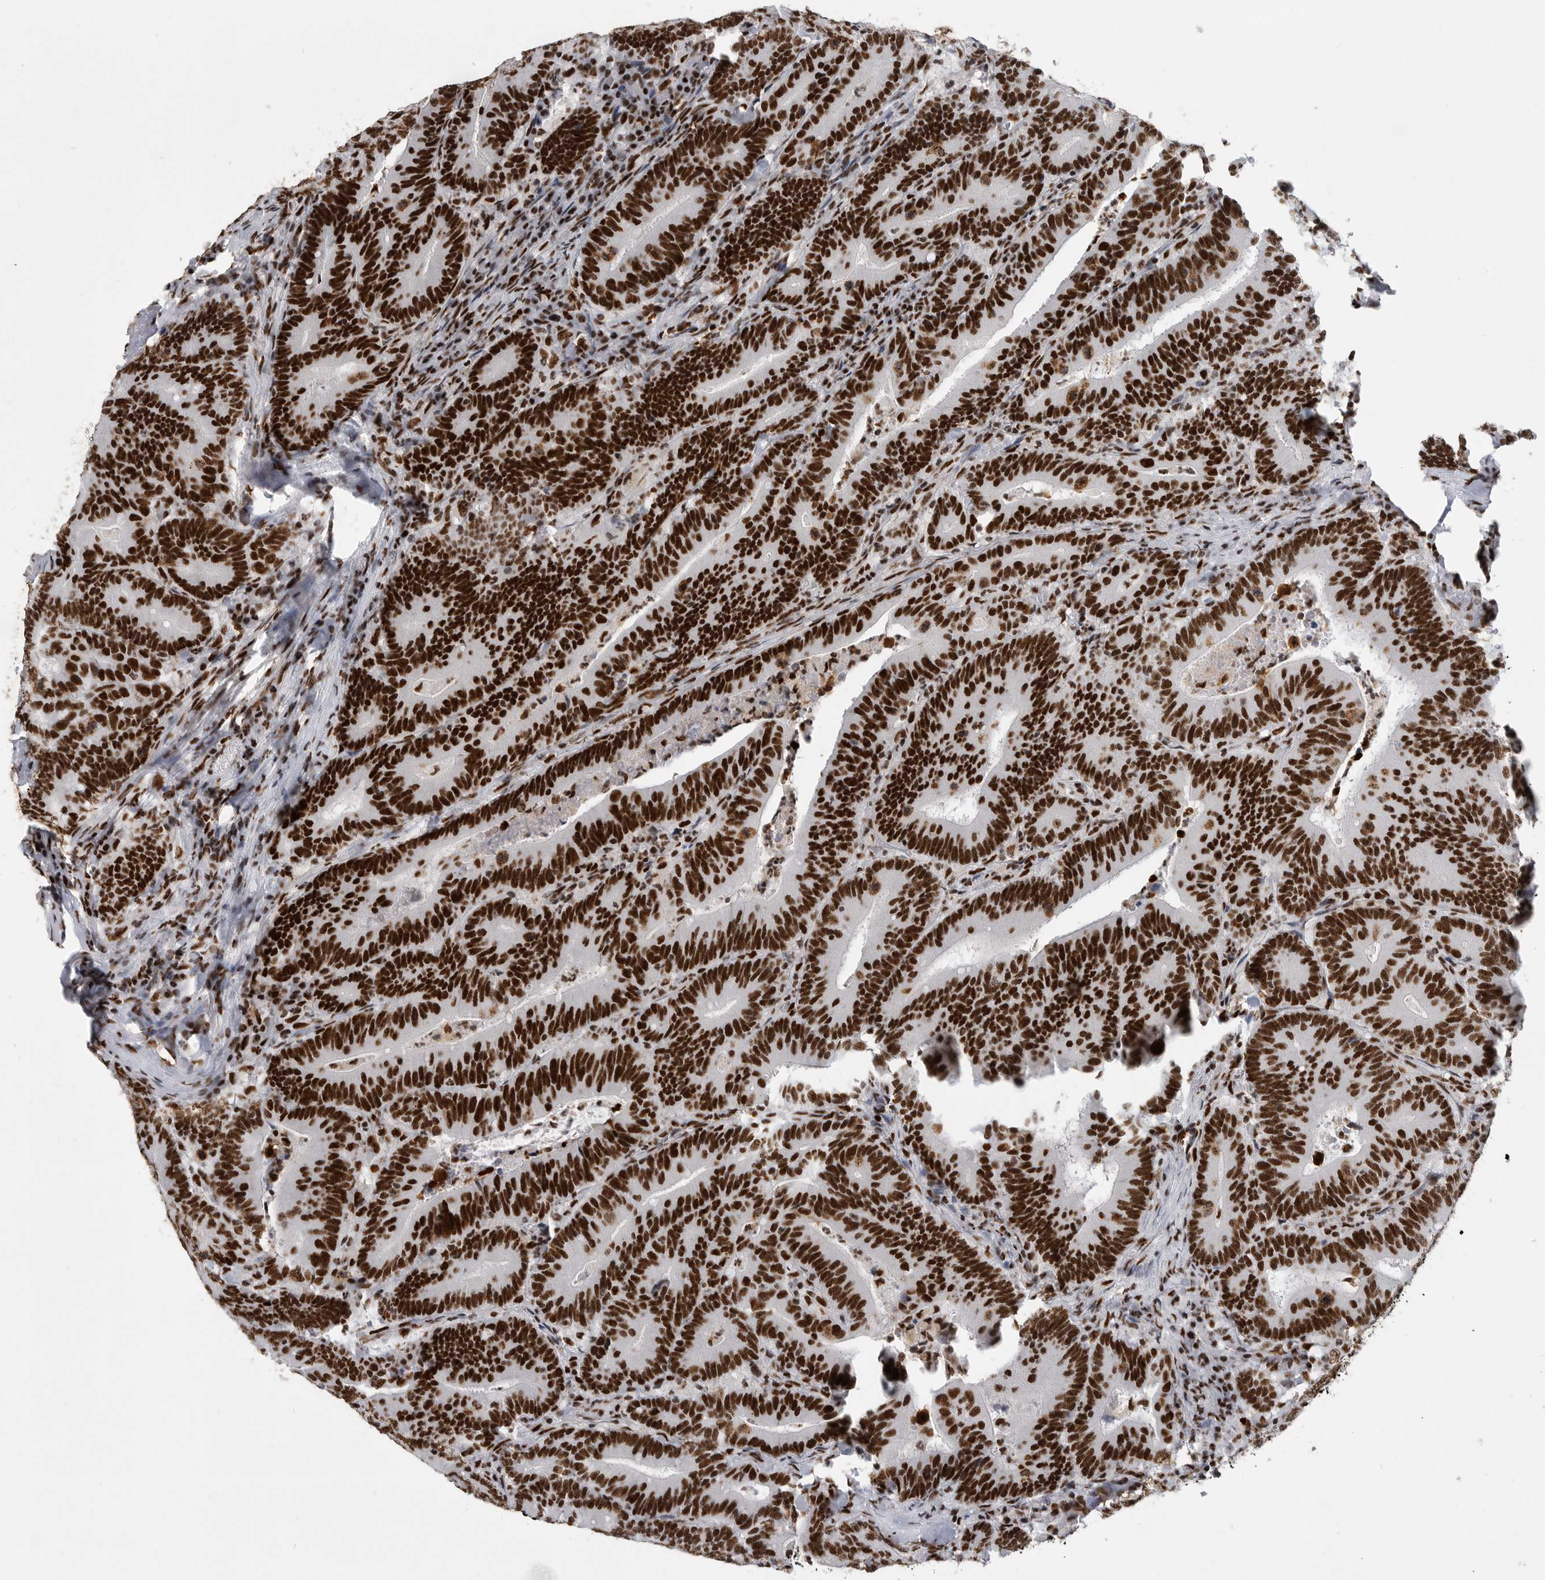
{"staining": {"intensity": "strong", "quantity": ">75%", "location": "nuclear"}, "tissue": "colorectal cancer", "cell_type": "Tumor cells", "image_type": "cancer", "snomed": [{"axis": "morphology", "description": "Adenocarcinoma, NOS"}, {"axis": "topography", "description": "Colon"}], "caption": "About >75% of tumor cells in human colorectal cancer display strong nuclear protein positivity as visualized by brown immunohistochemical staining.", "gene": "BCLAF1", "patient": {"sex": "female", "age": 66}}